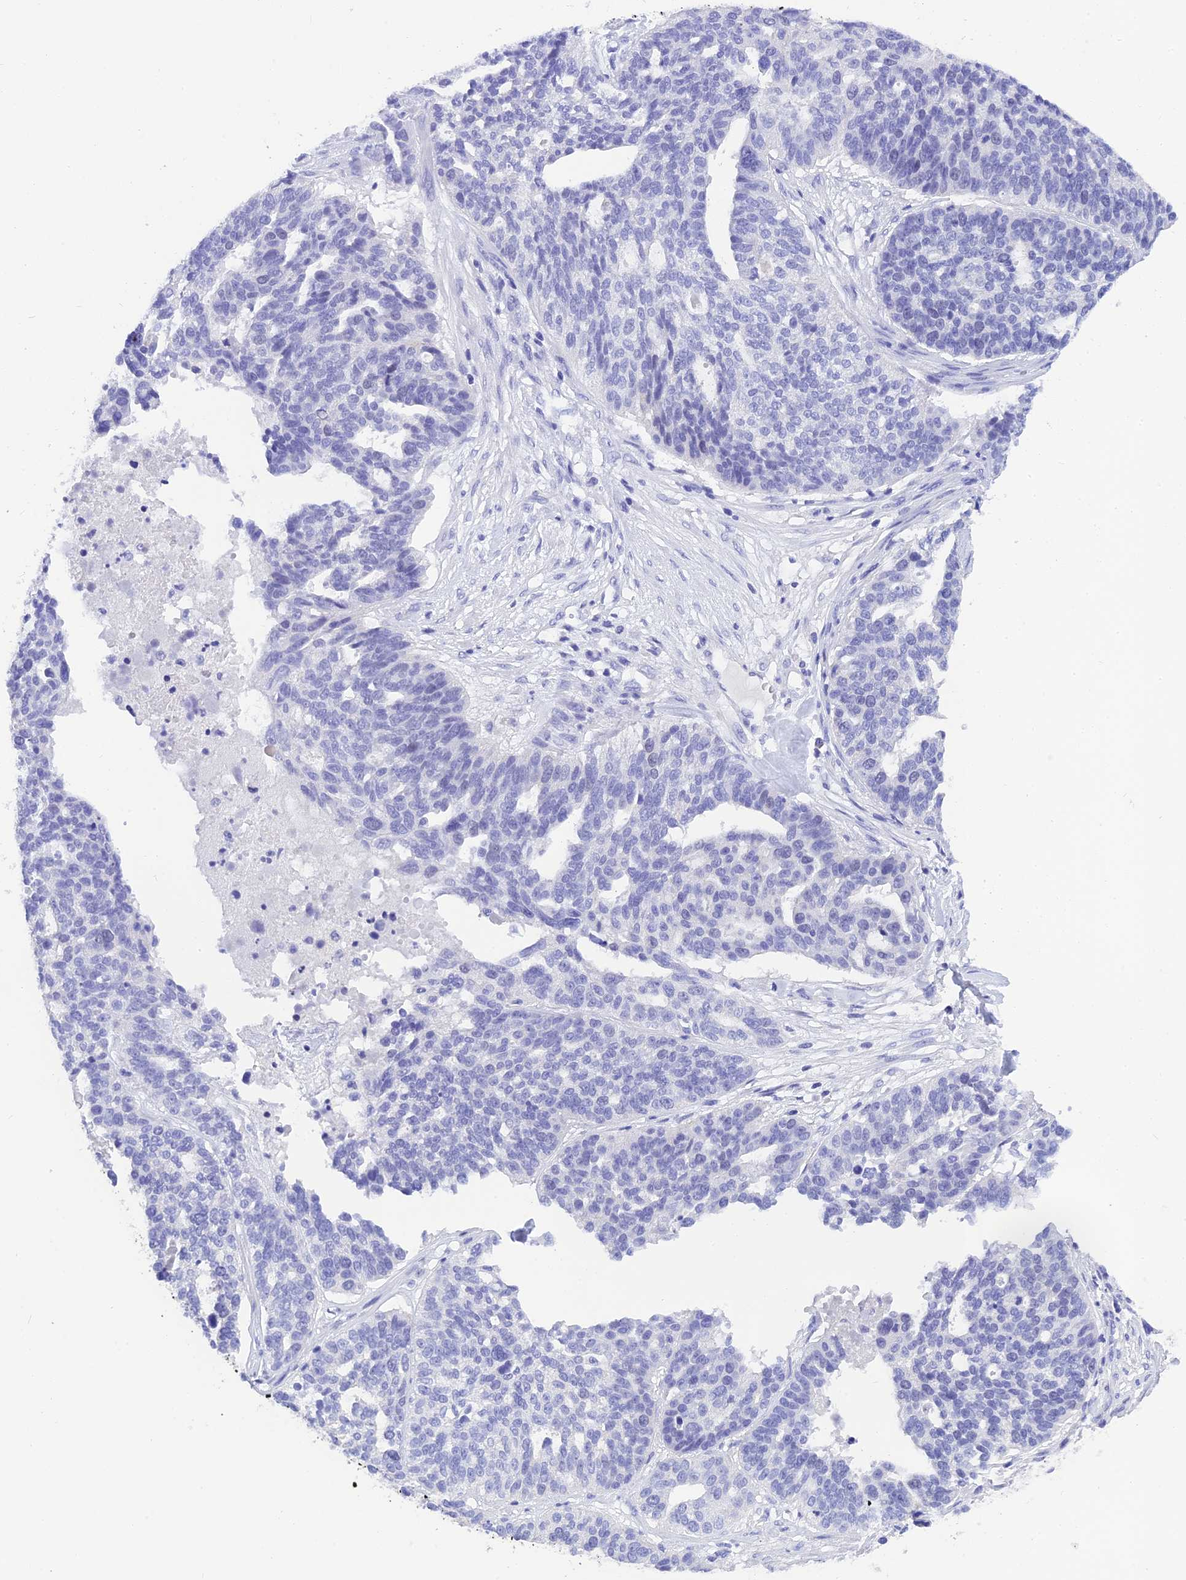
{"staining": {"intensity": "negative", "quantity": "none", "location": "none"}, "tissue": "ovarian cancer", "cell_type": "Tumor cells", "image_type": "cancer", "snomed": [{"axis": "morphology", "description": "Cystadenocarcinoma, serous, NOS"}, {"axis": "topography", "description": "Ovary"}], "caption": "A photomicrograph of ovarian cancer stained for a protein shows no brown staining in tumor cells.", "gene": "KDELR3", "patient": {"sex": "female", "age": 59}}